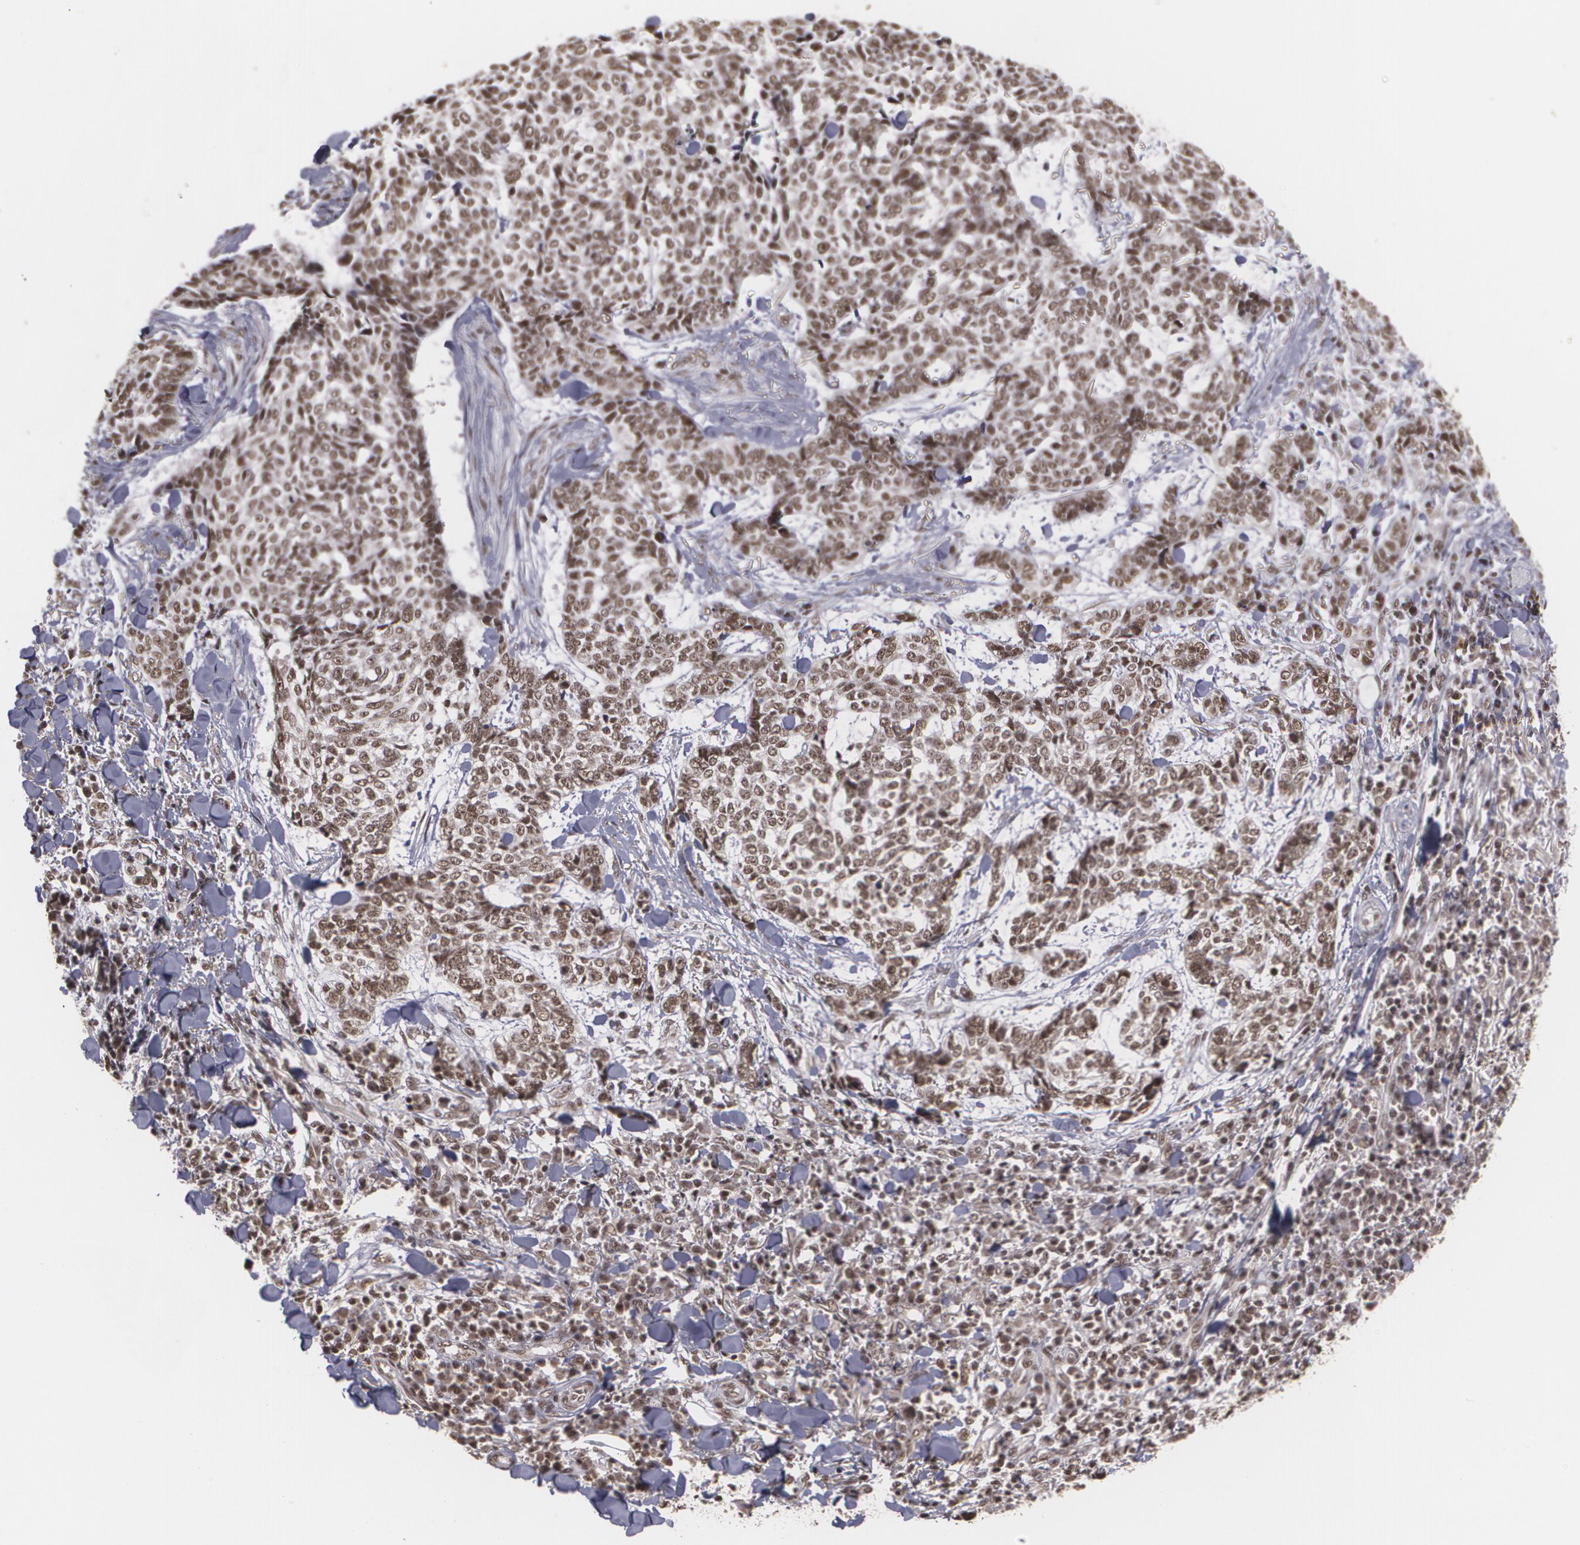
{"staining": {"intensity": "moderate", "quantity": ">75%", "location": "nuclear"}, "tissue": "skin cancer", "cell_type": "Tumor cells", "image_type": "cancer", "snomed": [{"axis": "morphology", "description": "Basal cell carcinoma"}, {"axis": "topography", "description": "Skin"}], "caption": "A photomicrograph of human skin cancer stained for a protein shows moderate nuclear brown staining in tumor cells. The staining is performed using DAB brown chromogen to label protein expression. The nuclei are counter-stained blue using hematoxylin.", "gene": "RXRB", "patient": {"sex": "female", "age": 89}}